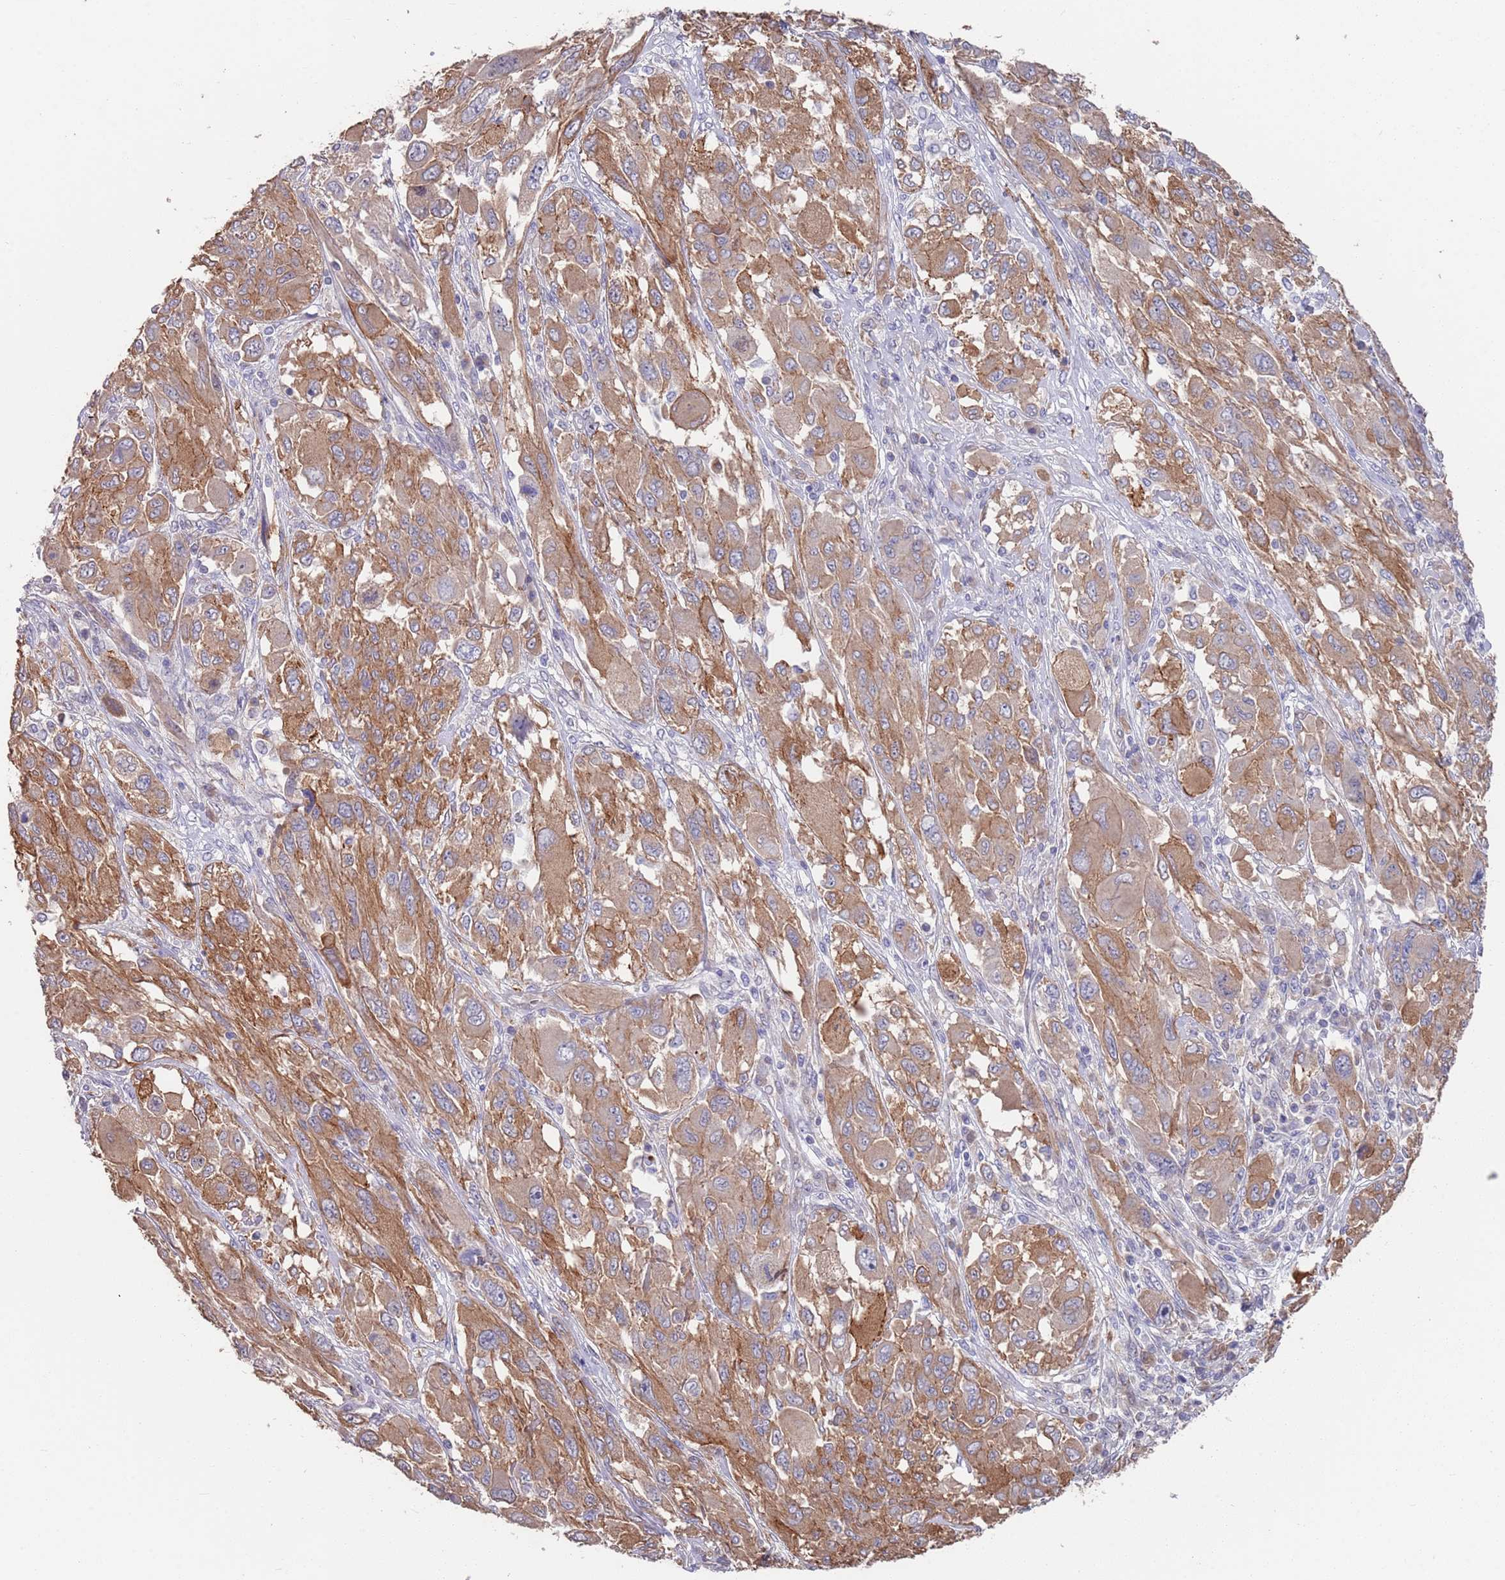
{"staining": {"intensity": "moderate", "quantity": ">75%", "location": "cytoplasmic/membranous"}, "tissue": "melanoma", "cell_type": "Tumor cells", "image_type": "cancer", "snomed": [{"axis": "morphology", "description": "Malignant melanoma, NOS"}, {"axis": "topography", "description": "Skin"}], "caption": "Human melanoma stained for a protein (brown) displays moderate cytoplasmic/membranous positive positivity in approximately >75% of tumor cells.", "gene": "ANK2", "patient": {"sex": "female", "age": 91}}